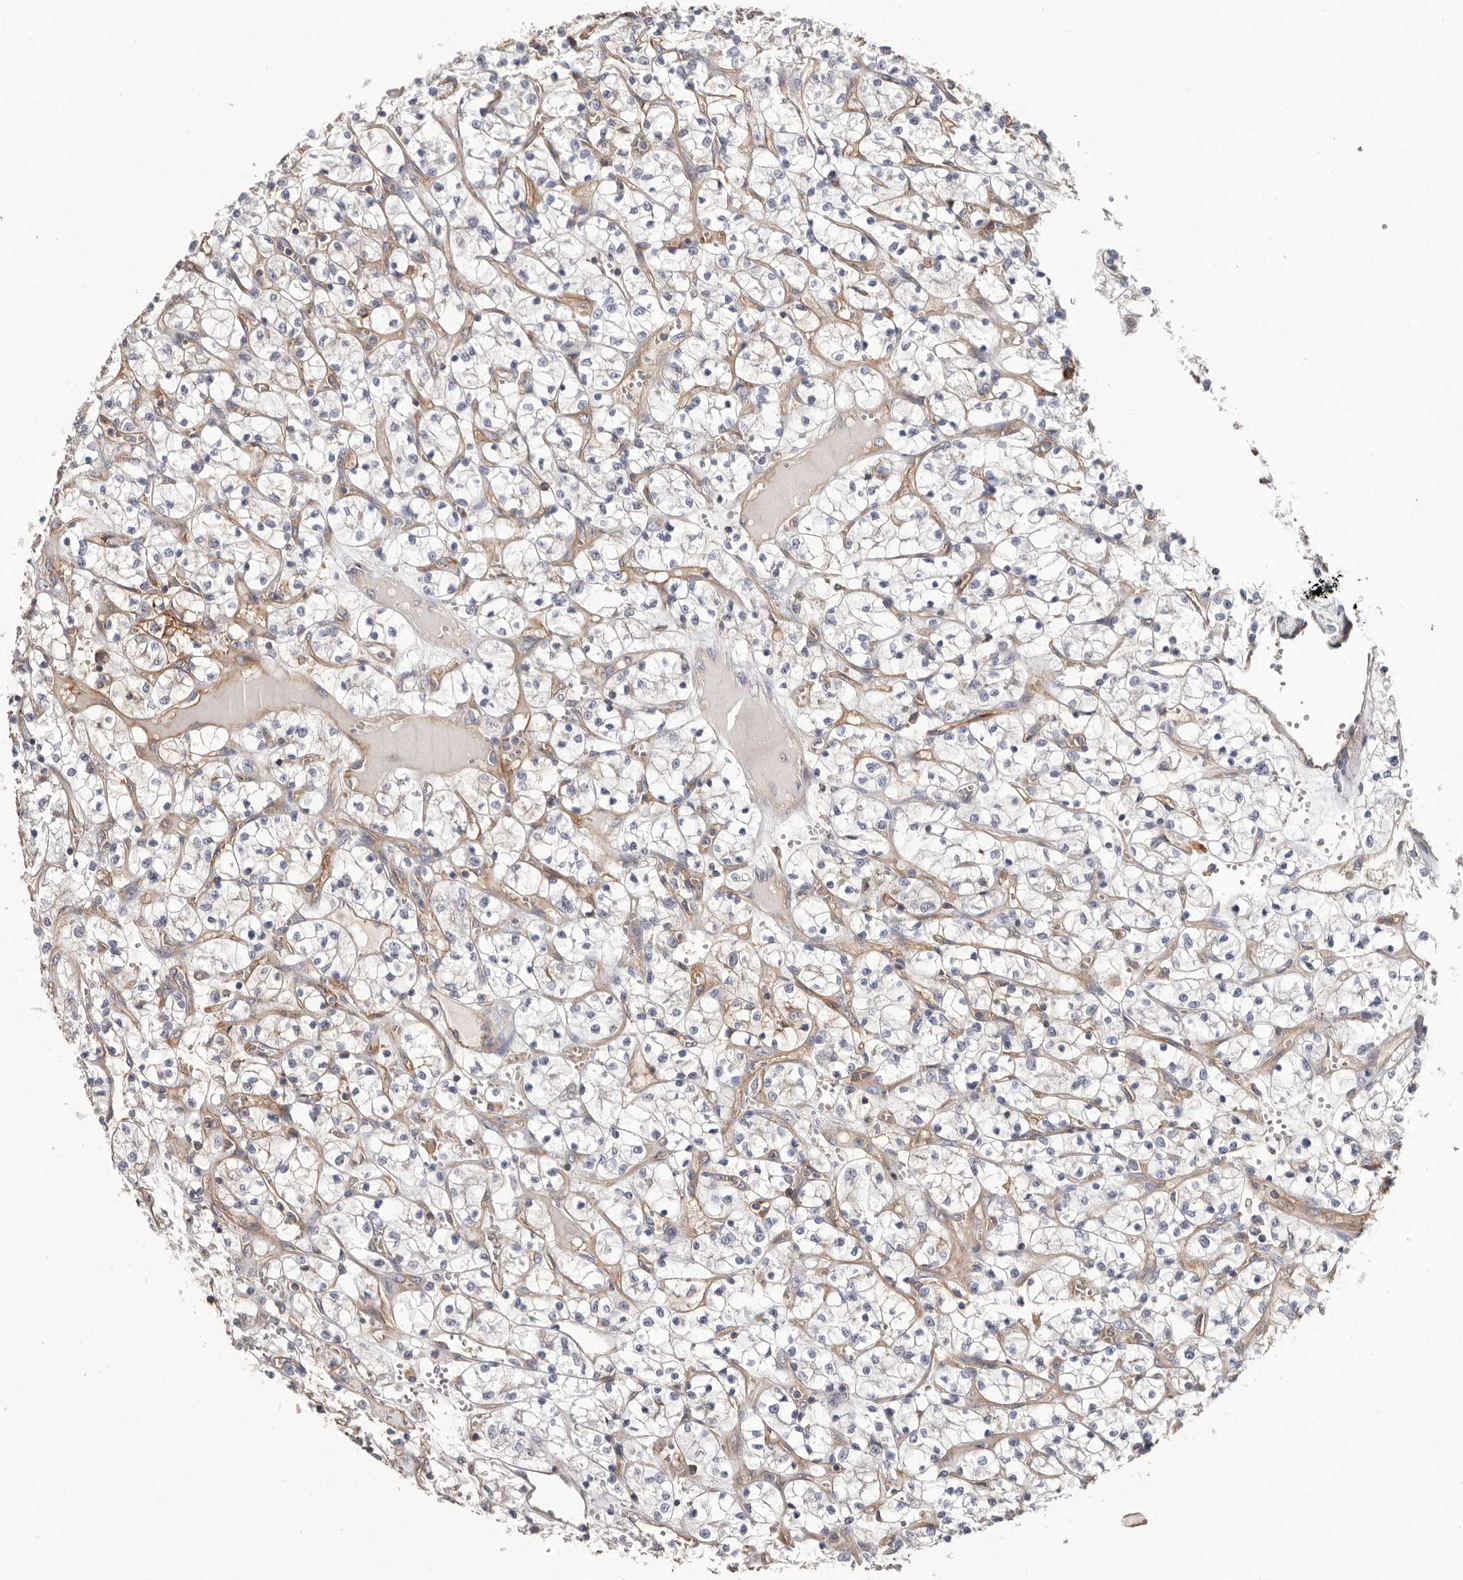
{"staining": {"intensity": "negative", "quantity": "none", "location": "none"}, "tissue": "renal cancer", "cell_type": "Tumor cells", "image_type": "cancer", "snomed": [{"axis": "morphology", "description": "Adenocarcinoma, NOS"}, {"axis": "topography", "description": "Kidney"}], "caption": "Tumor cells are negative for brown protein staining in renal cancer (adenocarcinoma). (Stains: DAB immunohistochemistry (IHC) with hematoxylin counter stain, Microscopy: brightfield microscopy at high magnification).", "gene": "MMACHC", "patient": {"sex": "female", "age": 69}}